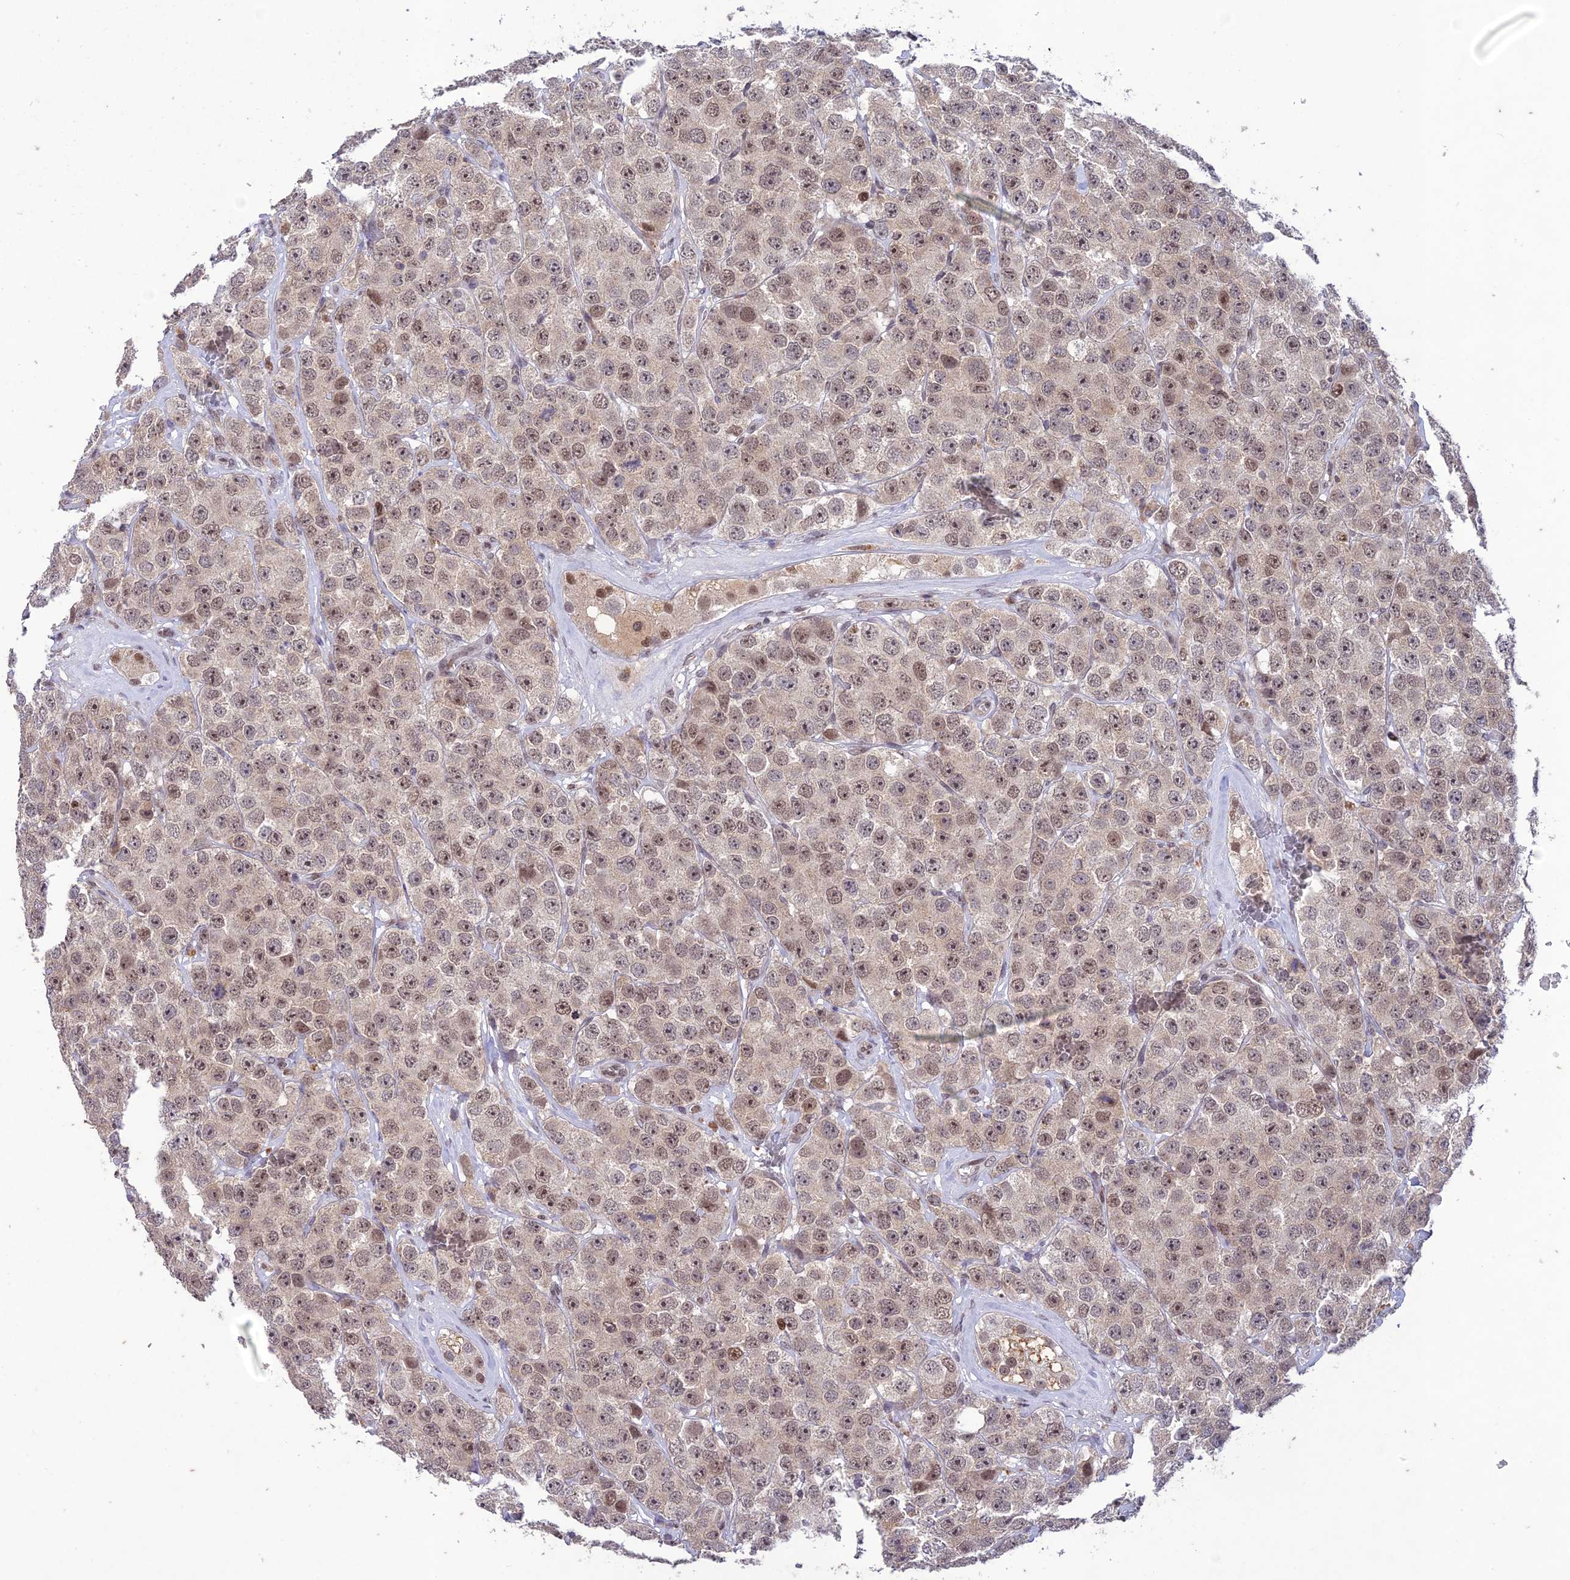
{"staining": {"intensity": "weak", "quantity": ">75%", "location": "nuclear"}, "tissue": "testis cancer", "cell_type": "Tumor cells", "image_type": "cancer", "snomed": [{"axis": "morphology", "description": "Seminoma, NOS"}, {"axis": "topography", "description": "Testis"}], "caption": "Protein analysis of testis seminoma tissue displays weak nuclear positivity in approximately >75% of tumor cells.", "gene": "POP4", "patient": {"sex": "male", "age": 28}}